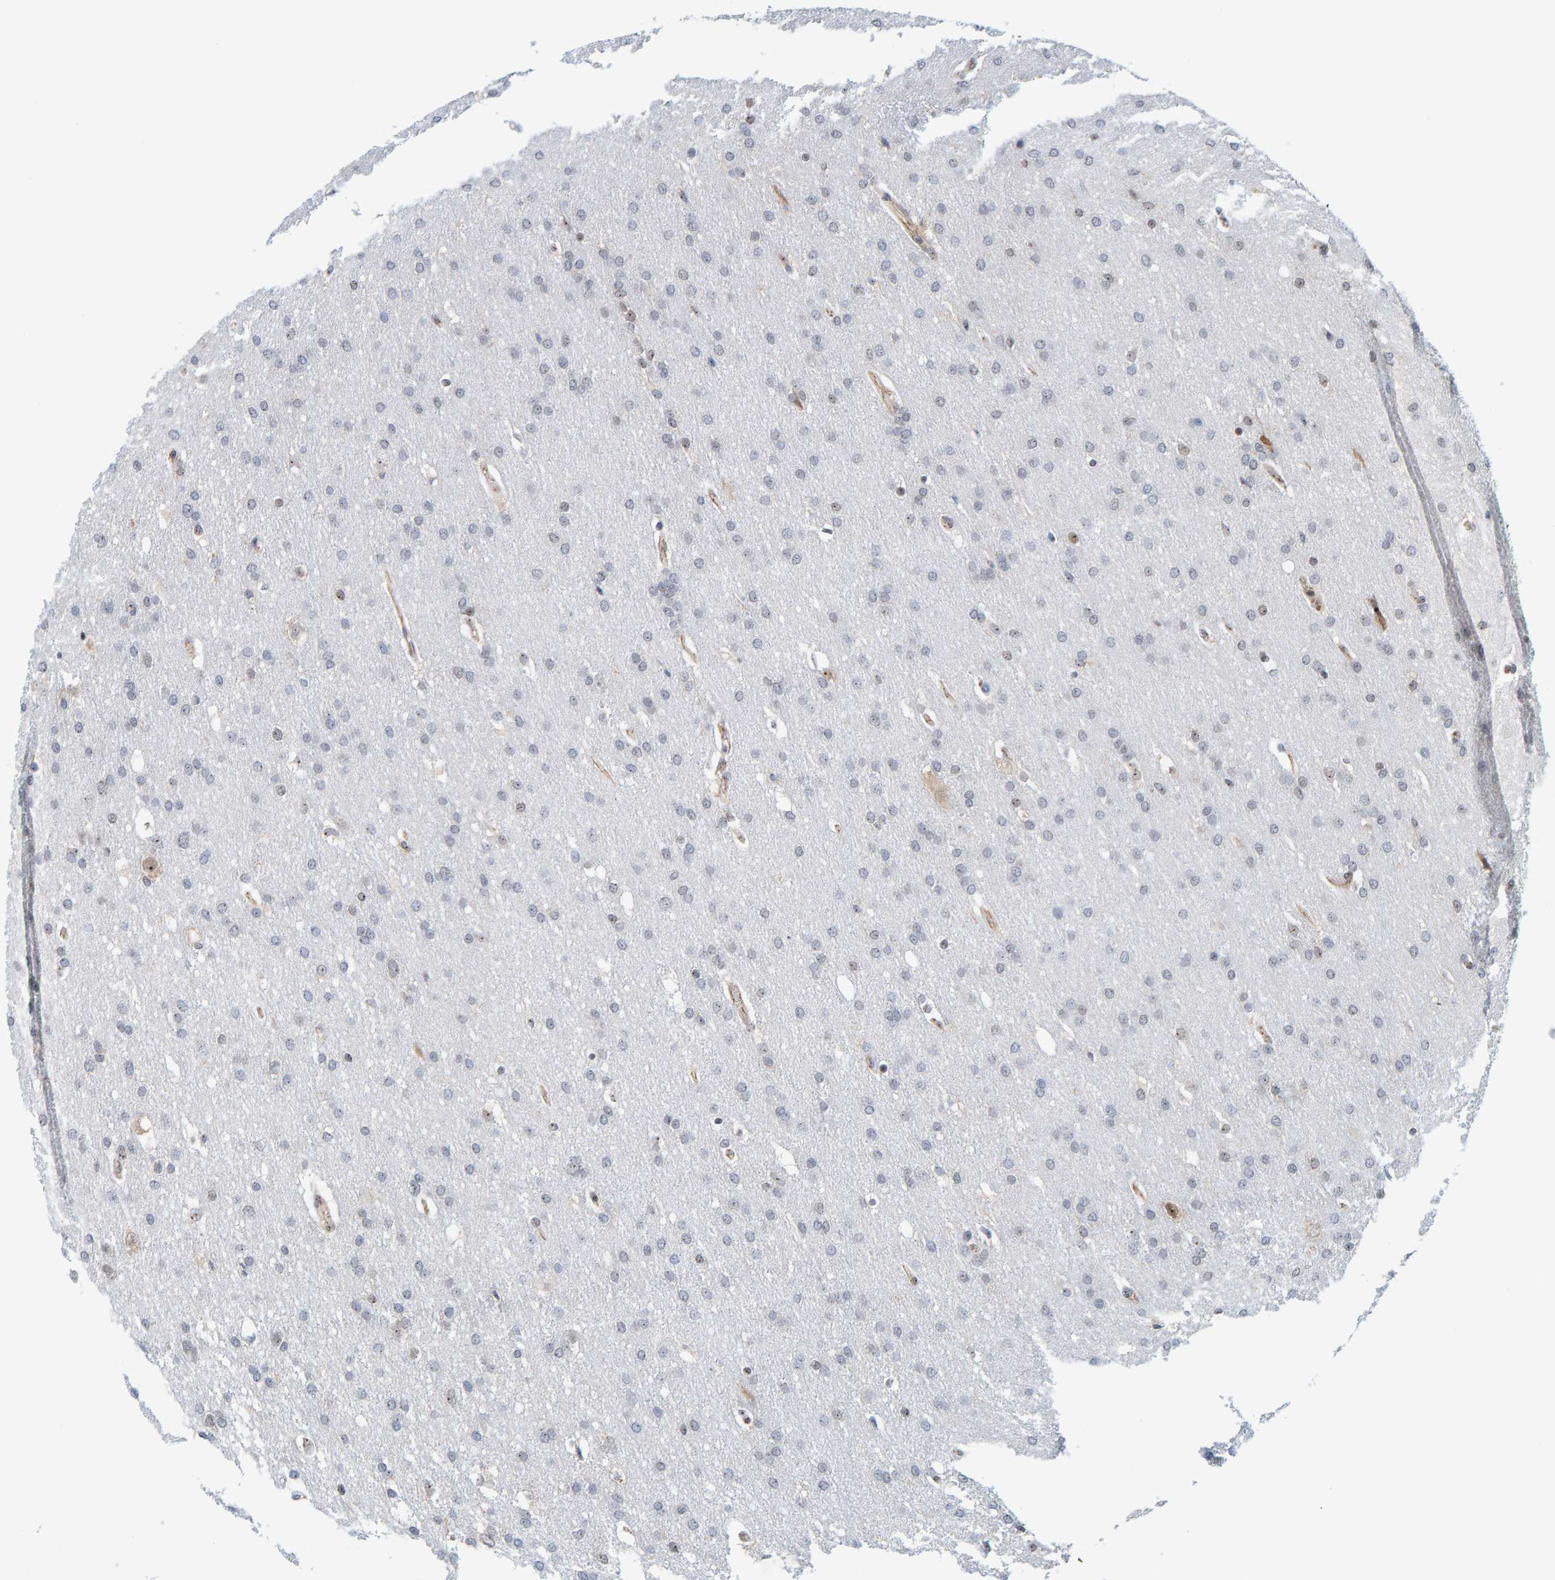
{"staining": {"intensity": "negative", "quantity": "none", "location": "none"}, "tissue": "glioma", "cell_type": "Tumor cells", "image_type": "cancer", "snomed": [{"axis": "morphology", "description": "Glioma, malignant, Low grade"}, {"axis": "topography", "description": "Brain"}], "caption": "This is an immunohistochemistry (IHC) micrograph of human malignant low-grade glioma. There is no staining in tumor cells.", "gene": "POLR1E", "patient": {"sex": "female", "age": 37}}